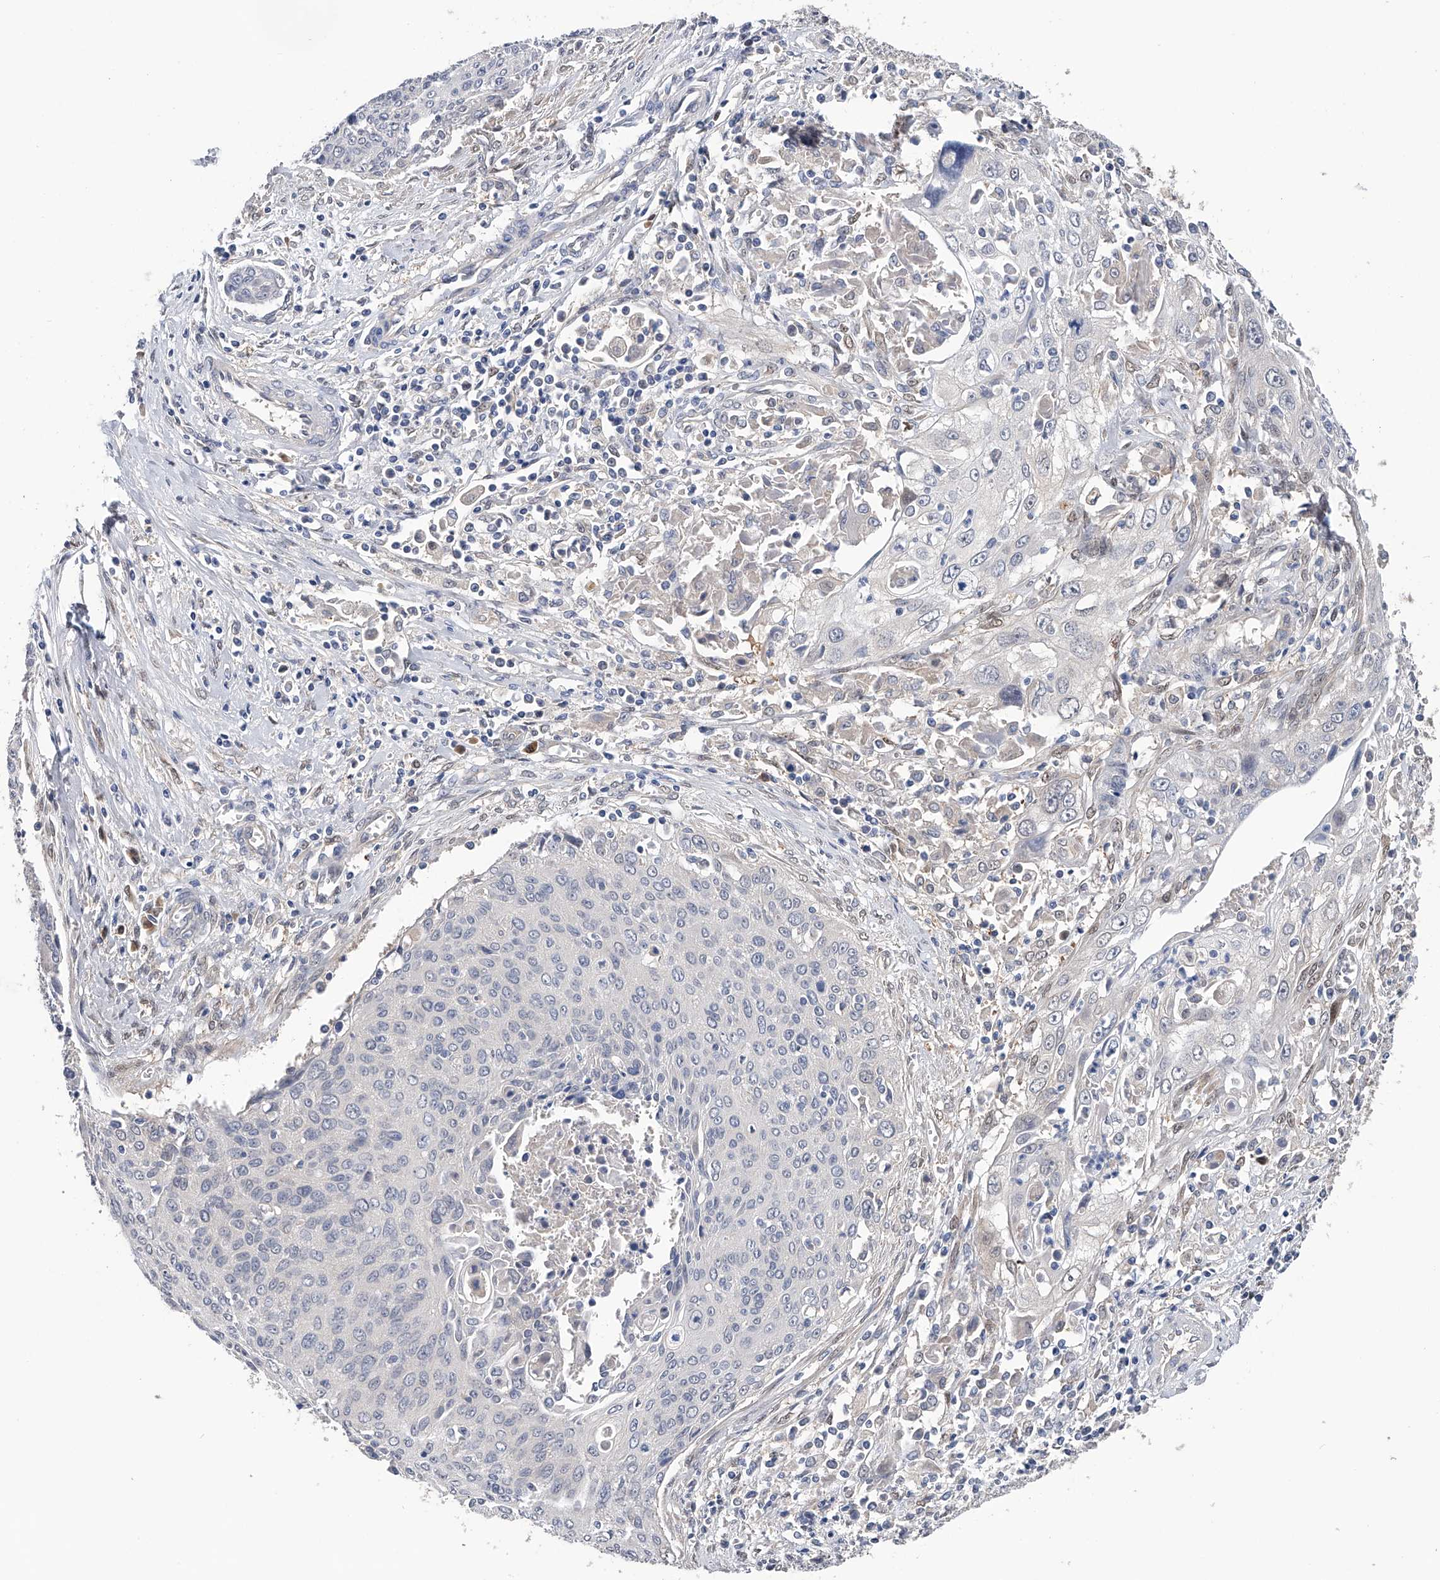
{"staining": {"intensity": "negative", "quantity": "none", "location": "none"}, "tissue": "cervical cancer", "cell_type": "Tumor cells", "image_type": "cancer", "snomed": [{"axis": "morphology", "description": "Squamous cell carcinoma, NOS"}, {"axis": "topography", "description": "Cervix"}], "caption": "This is an immunohistochemistry (IHC) photomicrograph of human cervical cancer (squamous cell carcinoma). There is no staining in tumor cells.", "gene": "PGM3", "patient": {"sex": "female", "age": 55}}